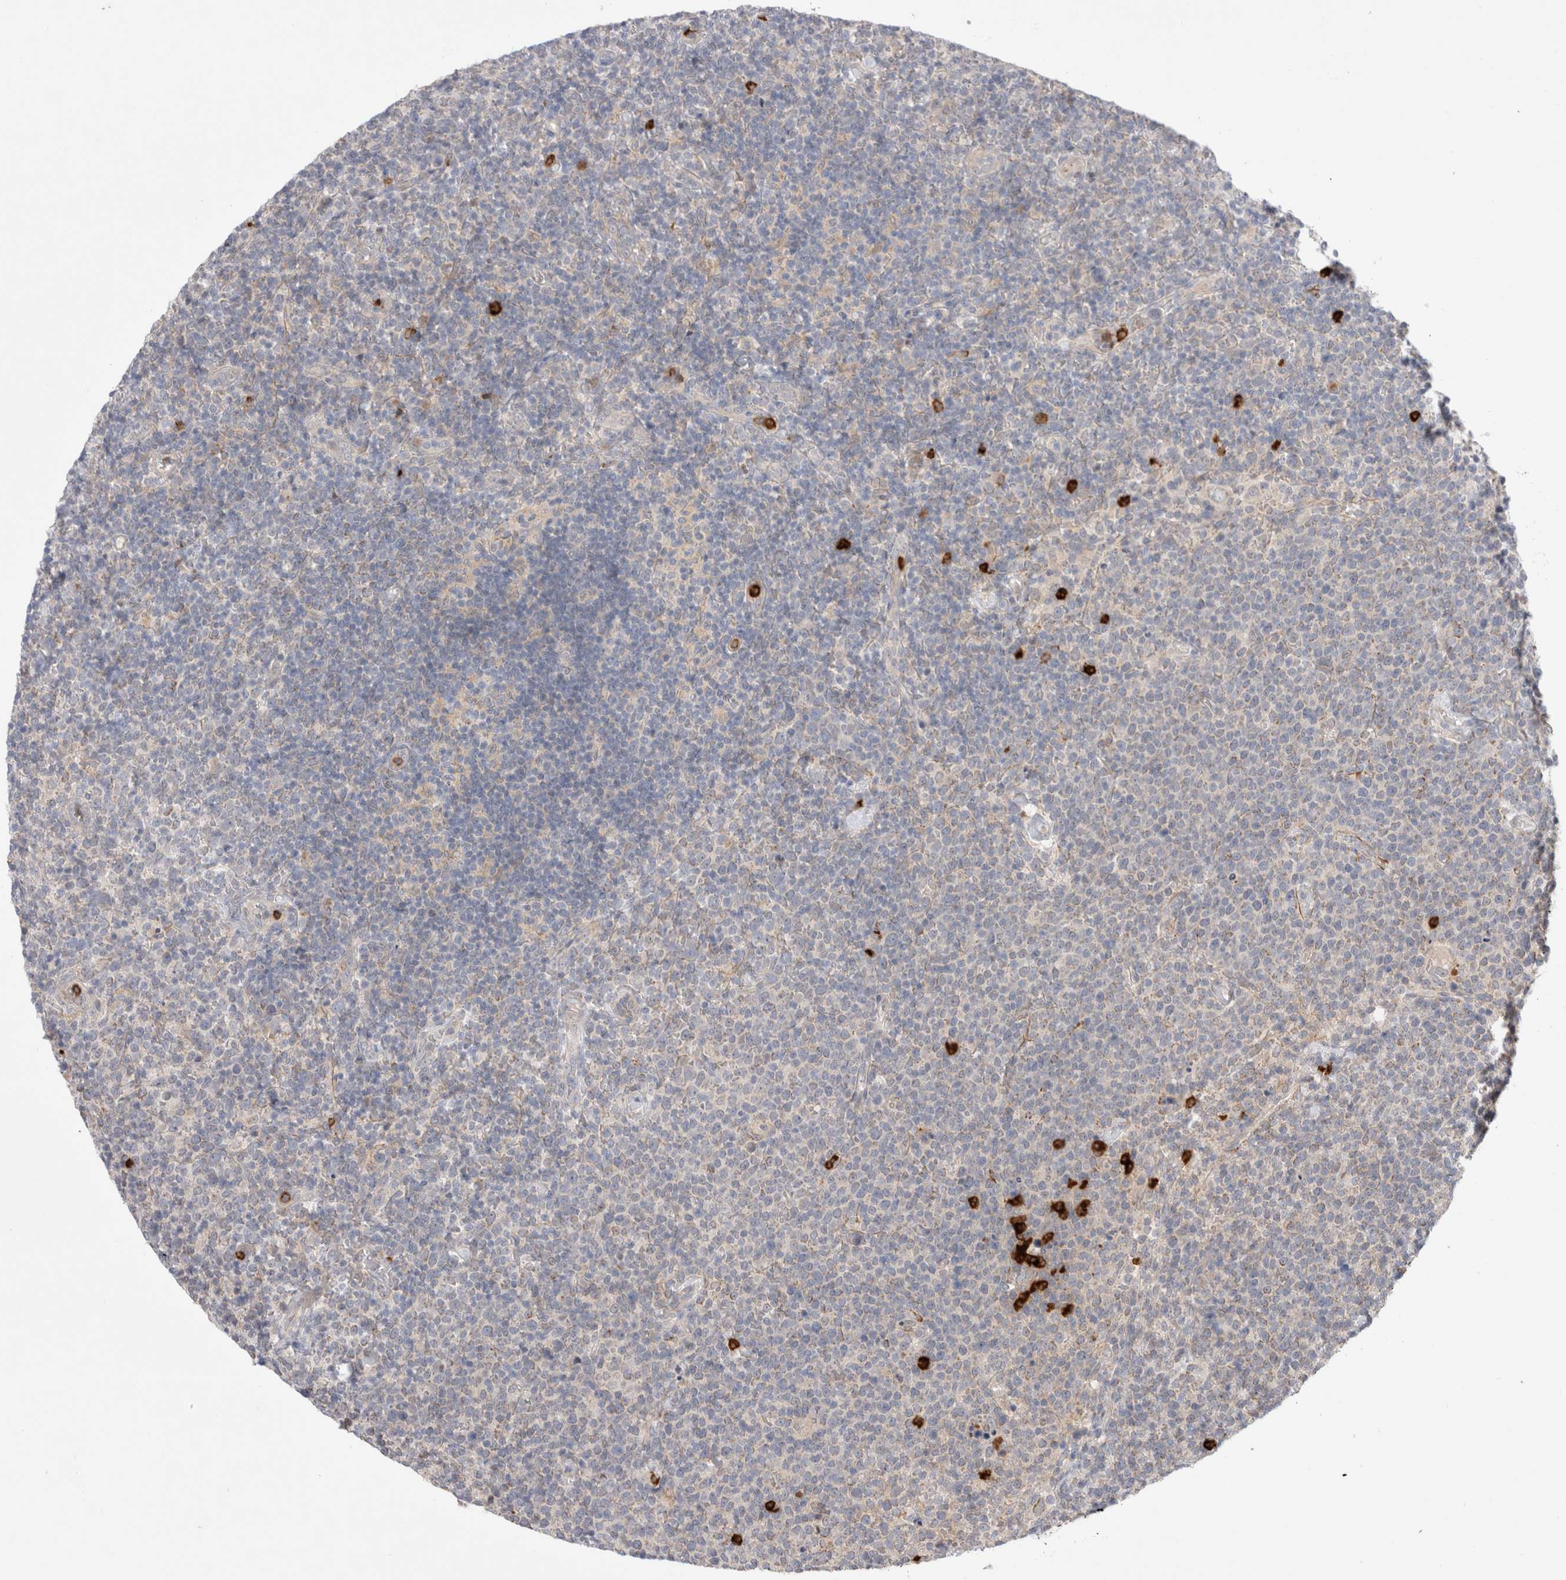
{"staining": {"intensity": "negative", "quantity": "none", "location": "none"}, "tissue": "lymphoma", "cell_type": "Tumor cells", "image_type": "cancer", "snomed": [{"axis": "morphology", "description": "Malignant lymphoma, non-Hodgkin's type, High grade"}, {"axis": "topography", "description": "Lymph node"}], "caption": "This photomicrograph is of lymphoma stained with immunohistochemistry to label a protein in brown with the nuclei are counter-stained blue. There is no positivity in tumor cells. The staining was performed using DAB to visualize the protein expression in brown, while the nuclei were stained in blue with hematoxylin (Magnification: 20x).", "gene": "GSDMB", "patient": {"sex": "male", "age": 61}}